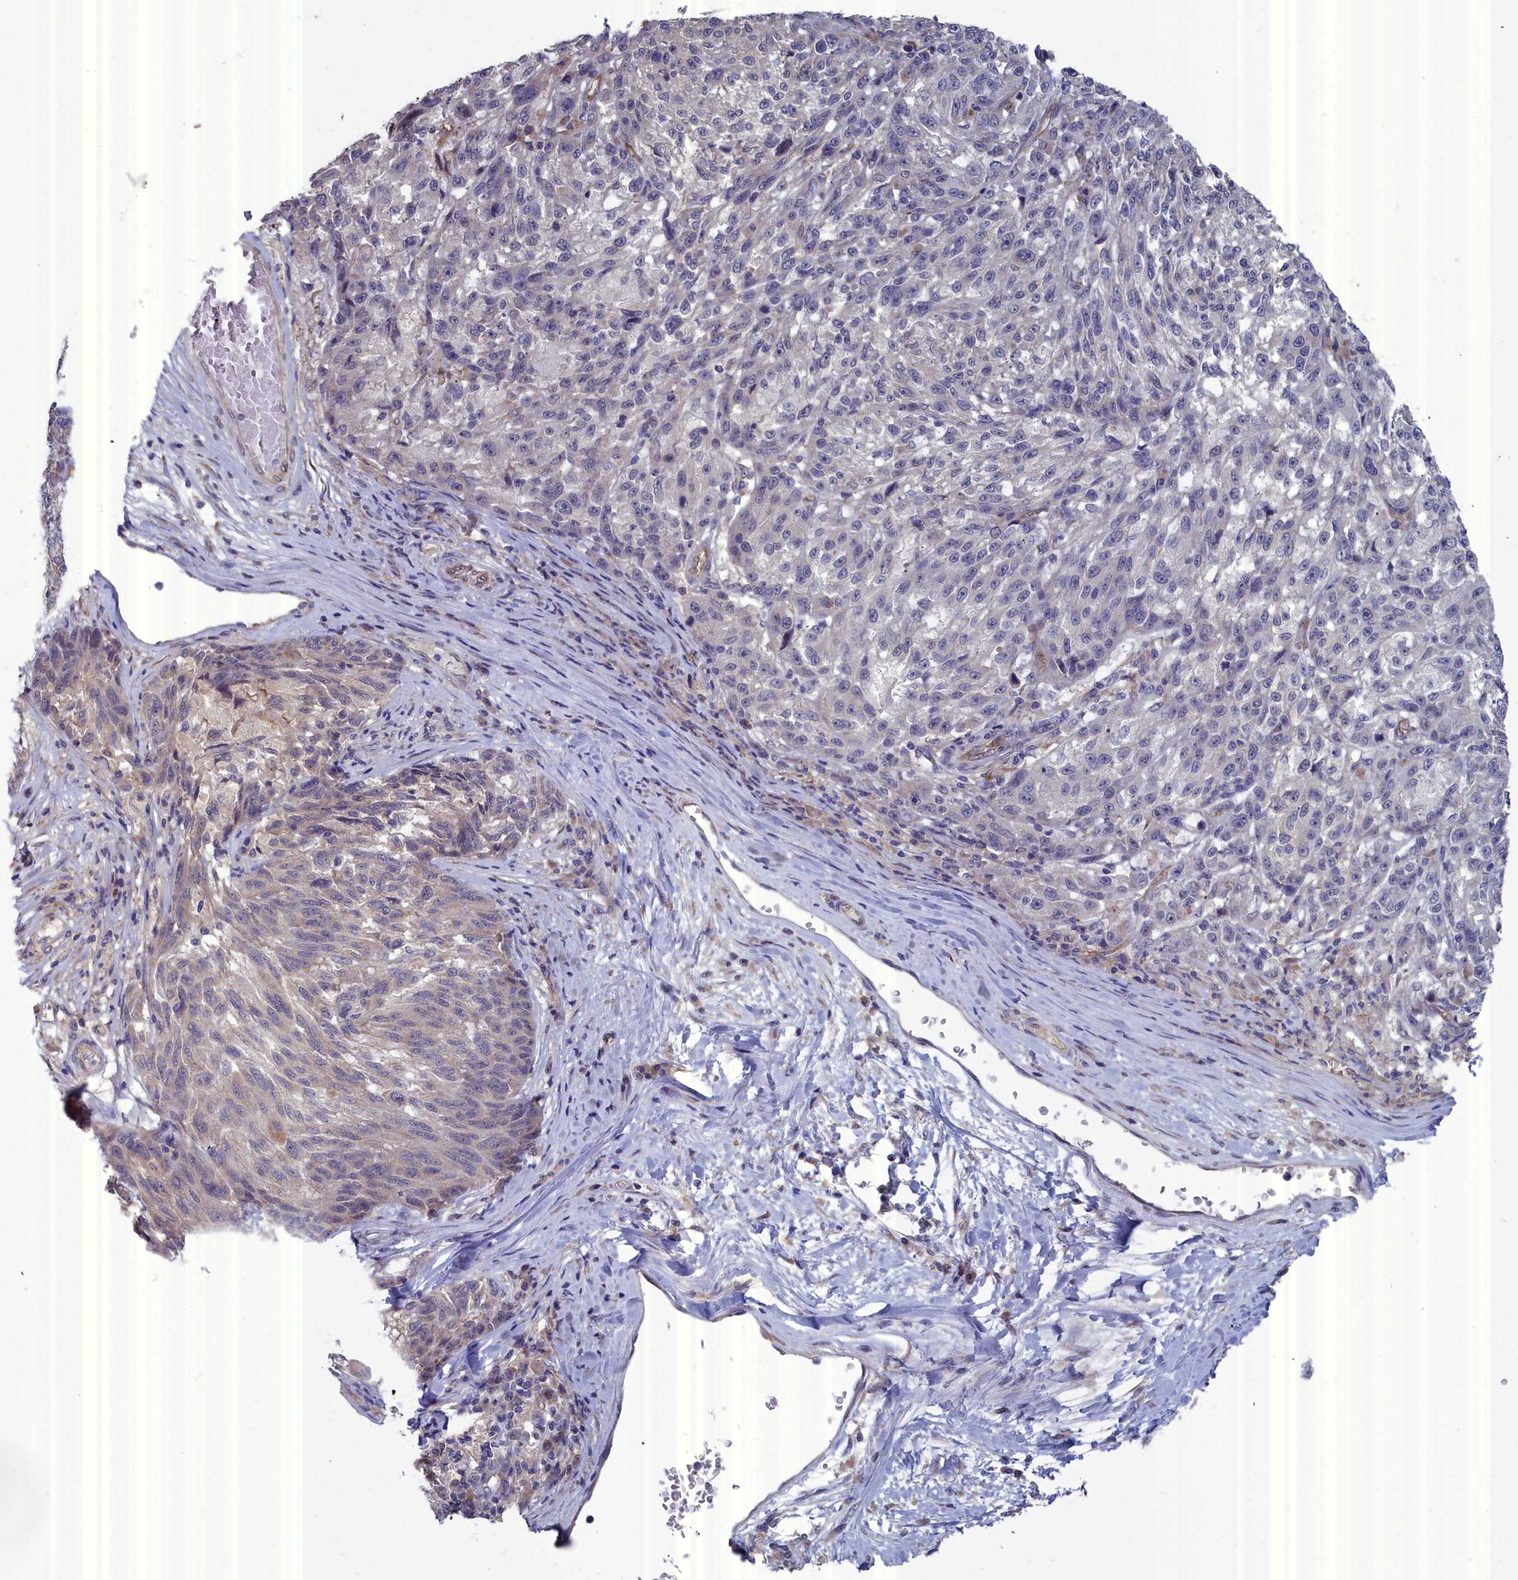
{"staining": {"intensity": "negative", "quantity": "none", "location": "none"}, "tissue": "melanoma", "cell_type": "Tumor cells", "image_type": "cancer", "snomed": [{"axis": "morphology", "description": "Malignant melanoma, NOS"}, {"axis": "topography", "description": "Skin"}], "caption": "Malignant melanoma was stained to show a protein in brown. There is no significant positivity in tumor cells.", "gene": "RDX", "patient": {"sex": "male", "age": 53}}